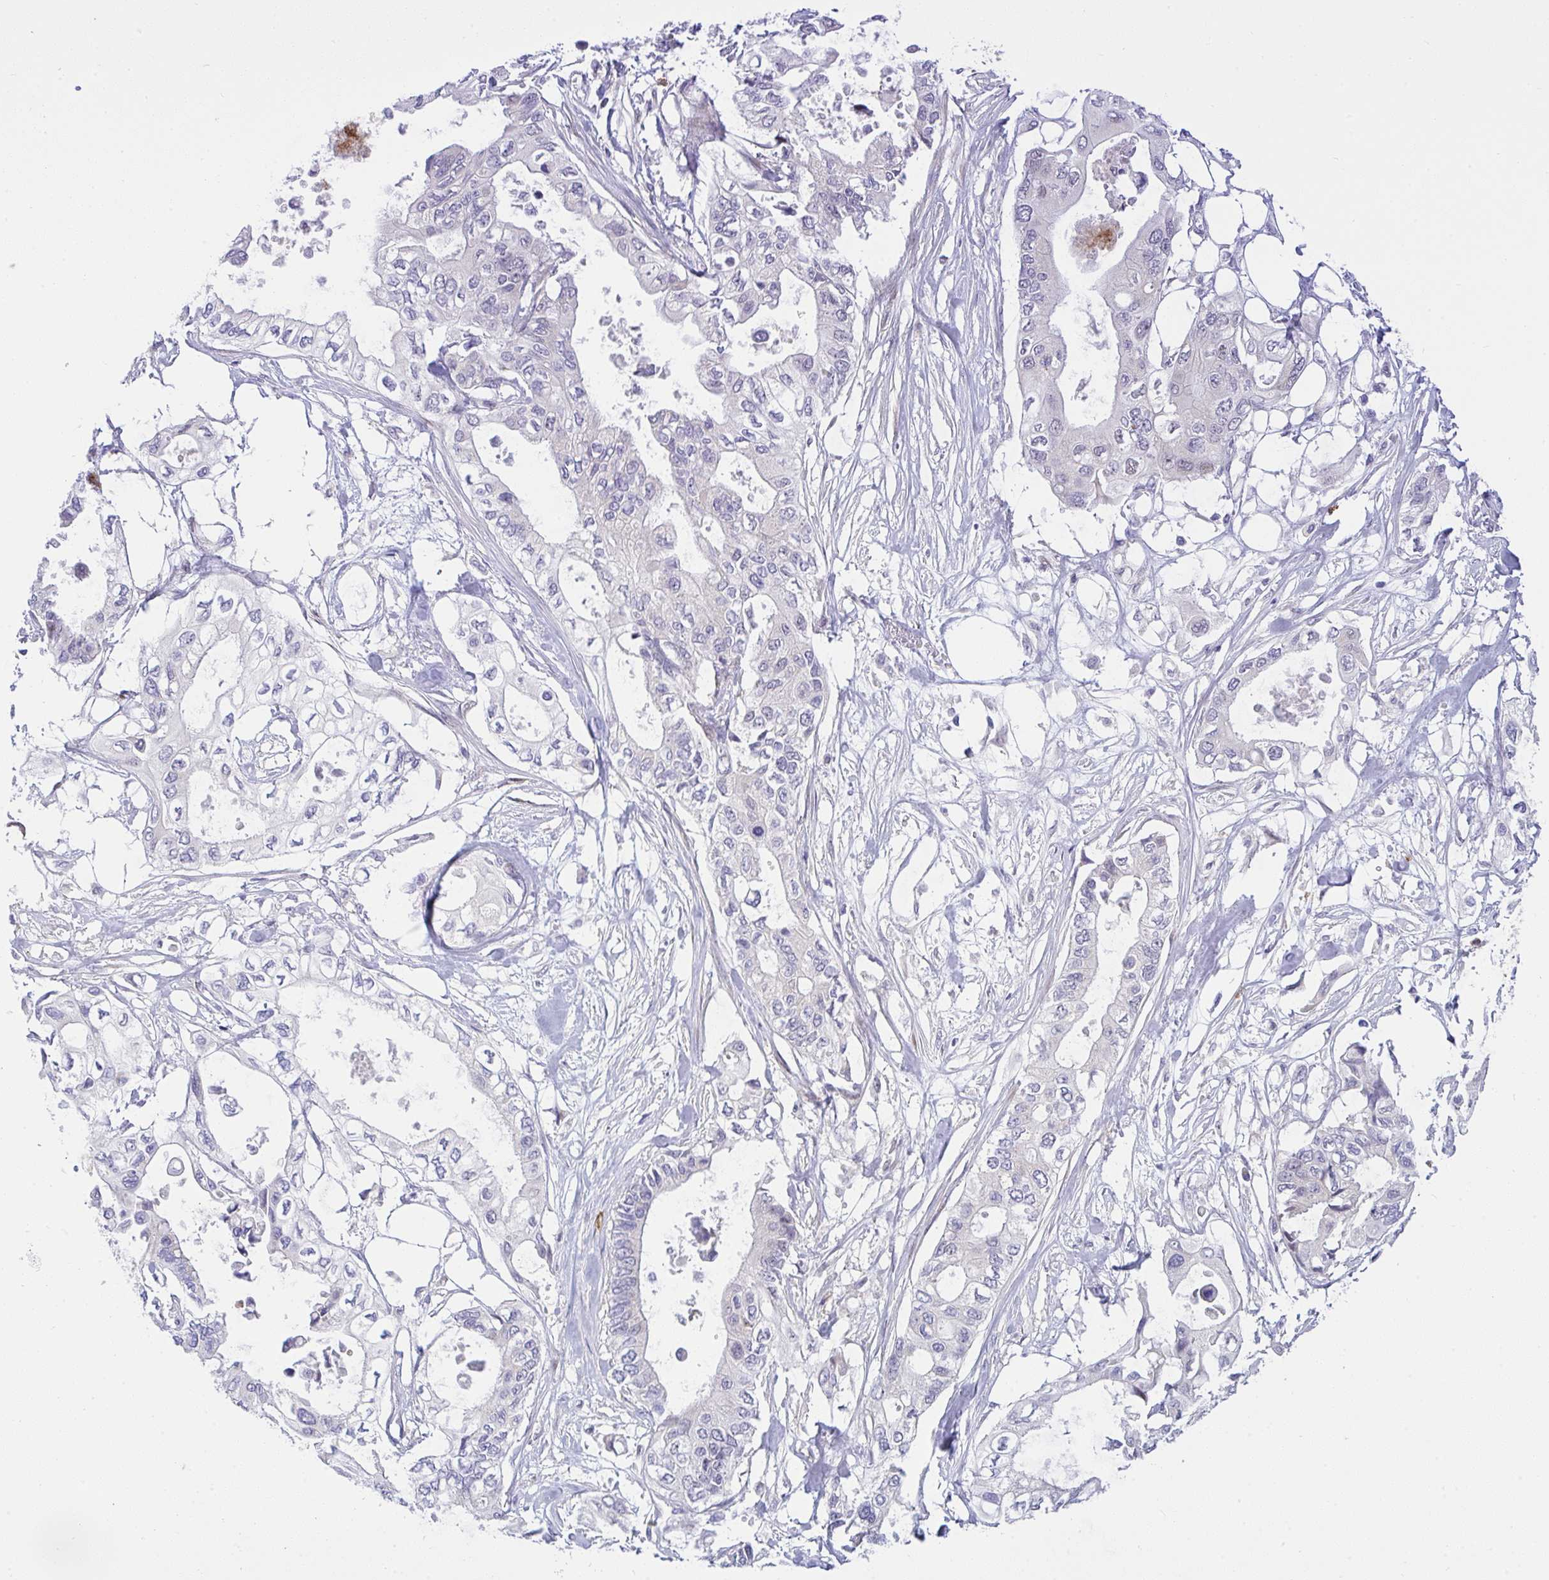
{"staining": {"intensity": "negative", "quantity": "none", "location": "none"}, "tissue": "pancreatic cancer", "cell_type": "Tumor cells", "image_type": "cancer", "snomed": [{"axis": "morphology", "description": "Adenocarcinoma, NOS"}, {"axis": "topography", "description": "Pancreas"}], "caption": "A high-resolution micrograph shows immunohistochemistry staining of pancreatic adenocarcinoma, which shows no significant expression in tumor cells. (DAB immunohistochemistry (IHC) visualized using brightfield microscopy, high magnification).", "gene": "ZNF554", "patient": {"sex": "female", "age": 63}}